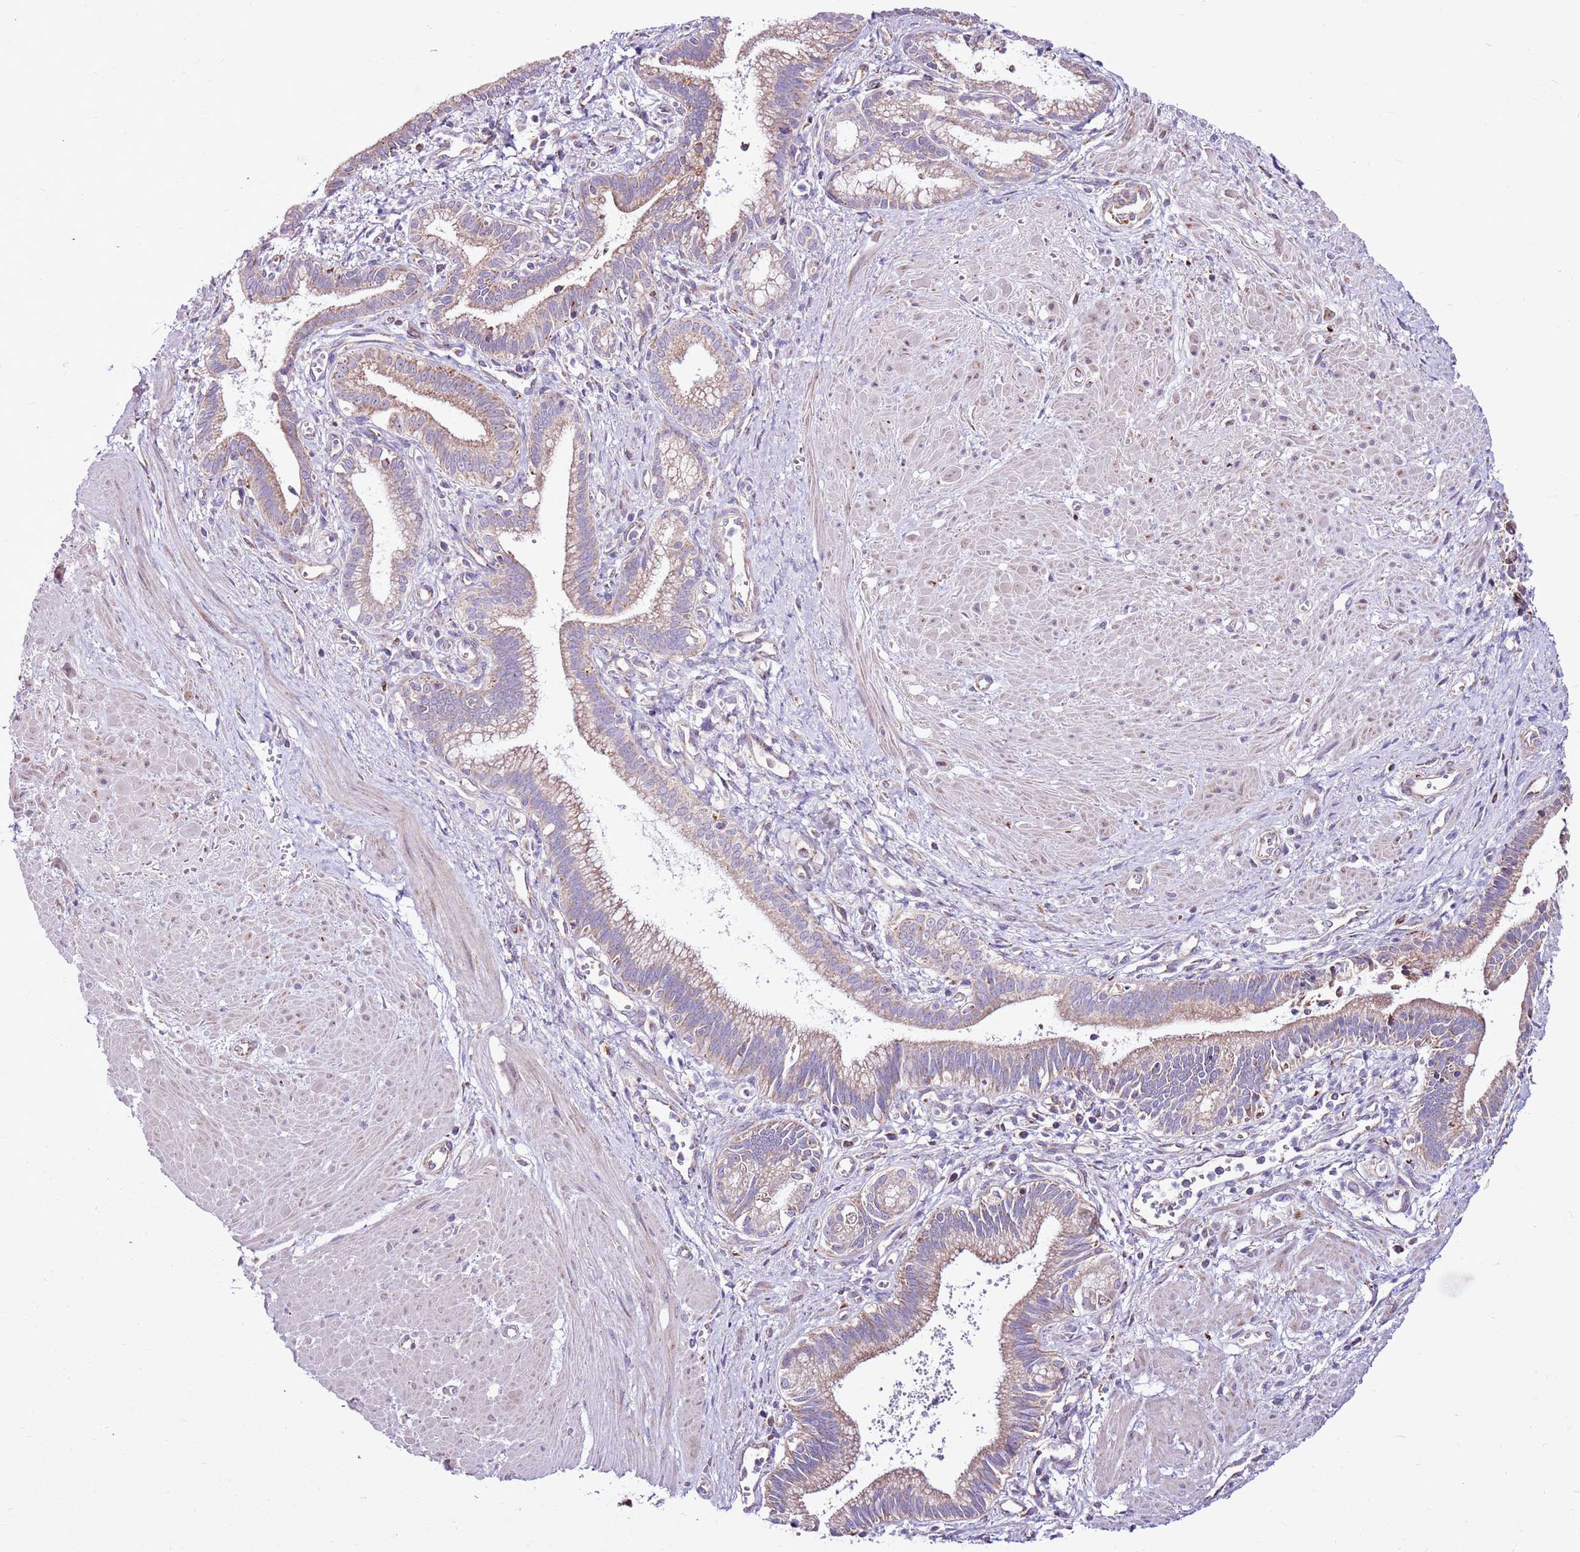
{"staining": {"intensity": "weak", "quantity": ">75%", "location": "cytoplasmic/membranous"}, "tissue": "pancreatic cancer", "cell_type": "Tumor cells", "image_type": "cancer", "snomed": [{"axis": "morphology", "description": "Adenocarcinoma, NOS"}, {"axis": "topography", "description": "Pancreas"}], "caption": "Protein staining demonstrates weak cytoplasmic/membranous staining in approximately >75% of tumor cells in pancreatic cancer (adenocarcinoma).", "gene": "HECTD4", "patient": {"sex": "male", "age": 78}}